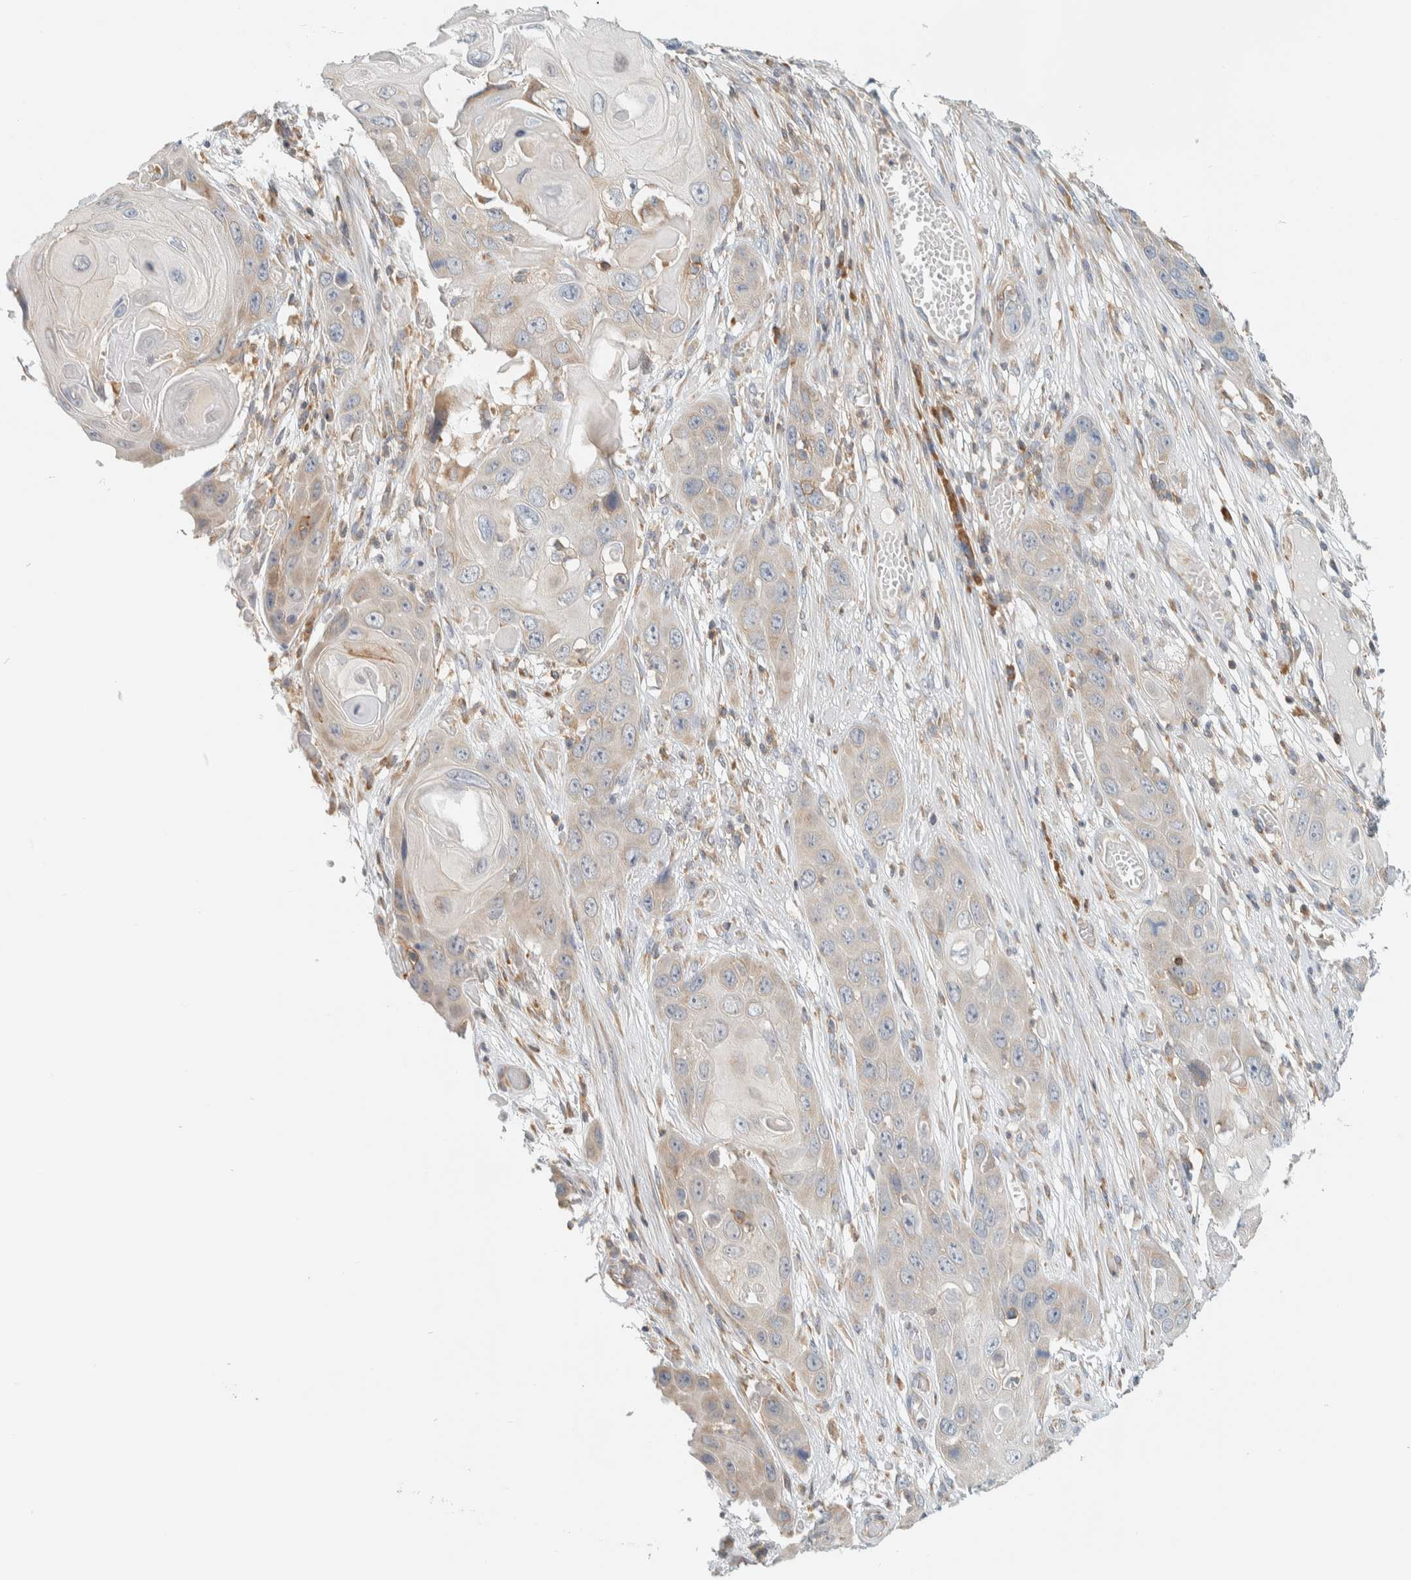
{"staining": {"intensity": "weak", "quantity": "<25%", "location": "cytoplasmic/membranous"}, "tissue": "skin cancer", "cell_type": "Tumor cells", "image_type": "cancer", "snomed": [{"axis": "morphology", "description": "Squamous cell carcinoma, NOS"}, {"axis": "topography", "description": "Skin"}], "caption": "A high-resolution histopathology image shows immunohistochemistry (IHC) staining of skin cancer, which reveals no significant positivity in tumor cells.", "gene": "CCDC57", "patient": {"sex": "male", "age": 55}}